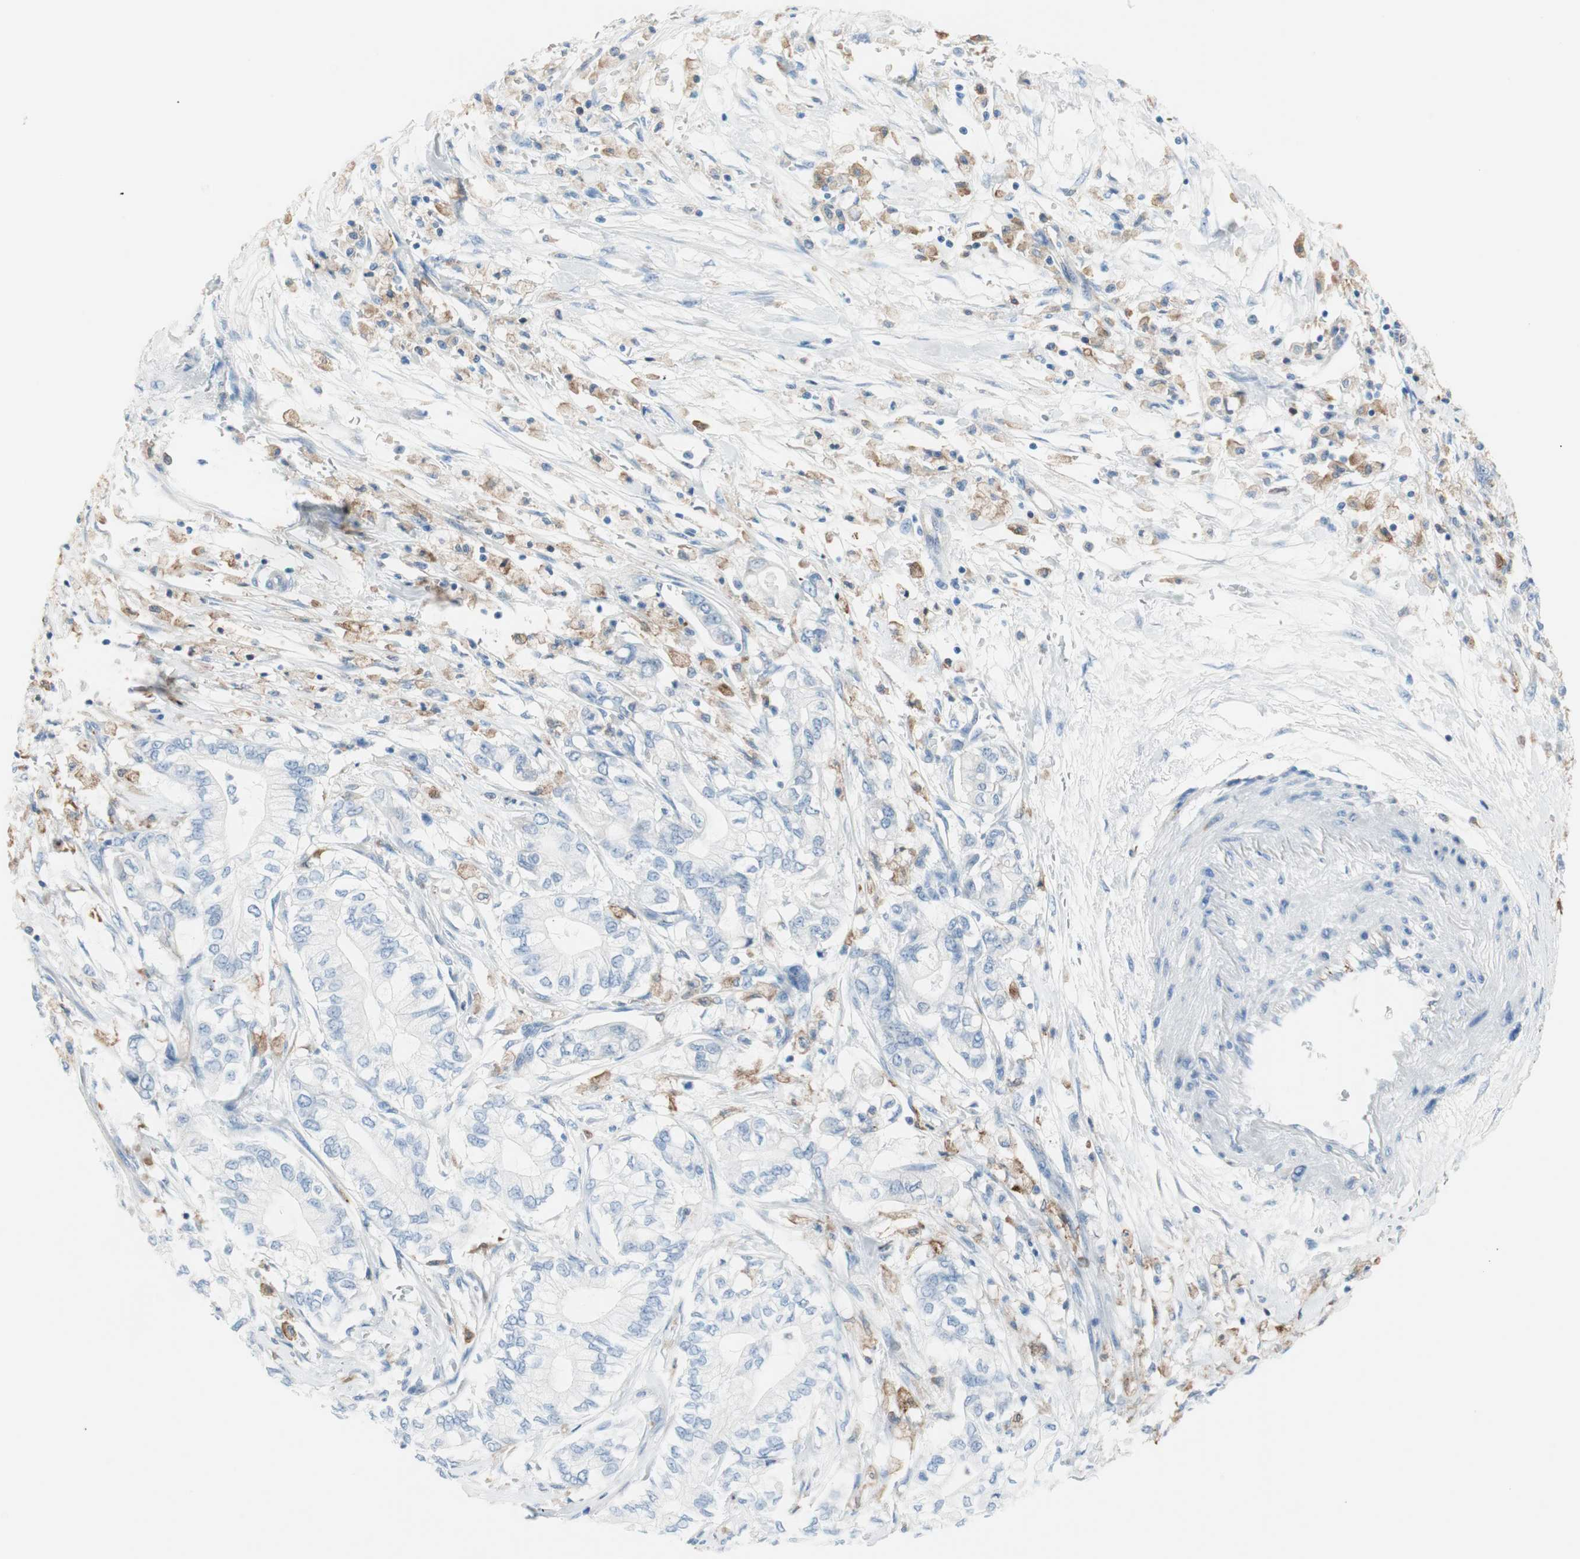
{"staining": {"intensity": "negative", "quantity": "none", "location": "none"}, "tissue": "pancreatic cancer", "cell_type": "Tumor cells", "image_type": "cancer", "snomed": [{"axis": "morphology", "description": "Adenocarcinoma, NOS"}, {"axis": "topography", "description": "Pancreas"}], "caption": "DAB (3,3'-diaminobenzidine) immunohistochemical staining of human pancreatic cancer demonstrates no significant expression in tumor cells.", "gene": "GLUL", "patient": {"sex": "male", "age": 70}}